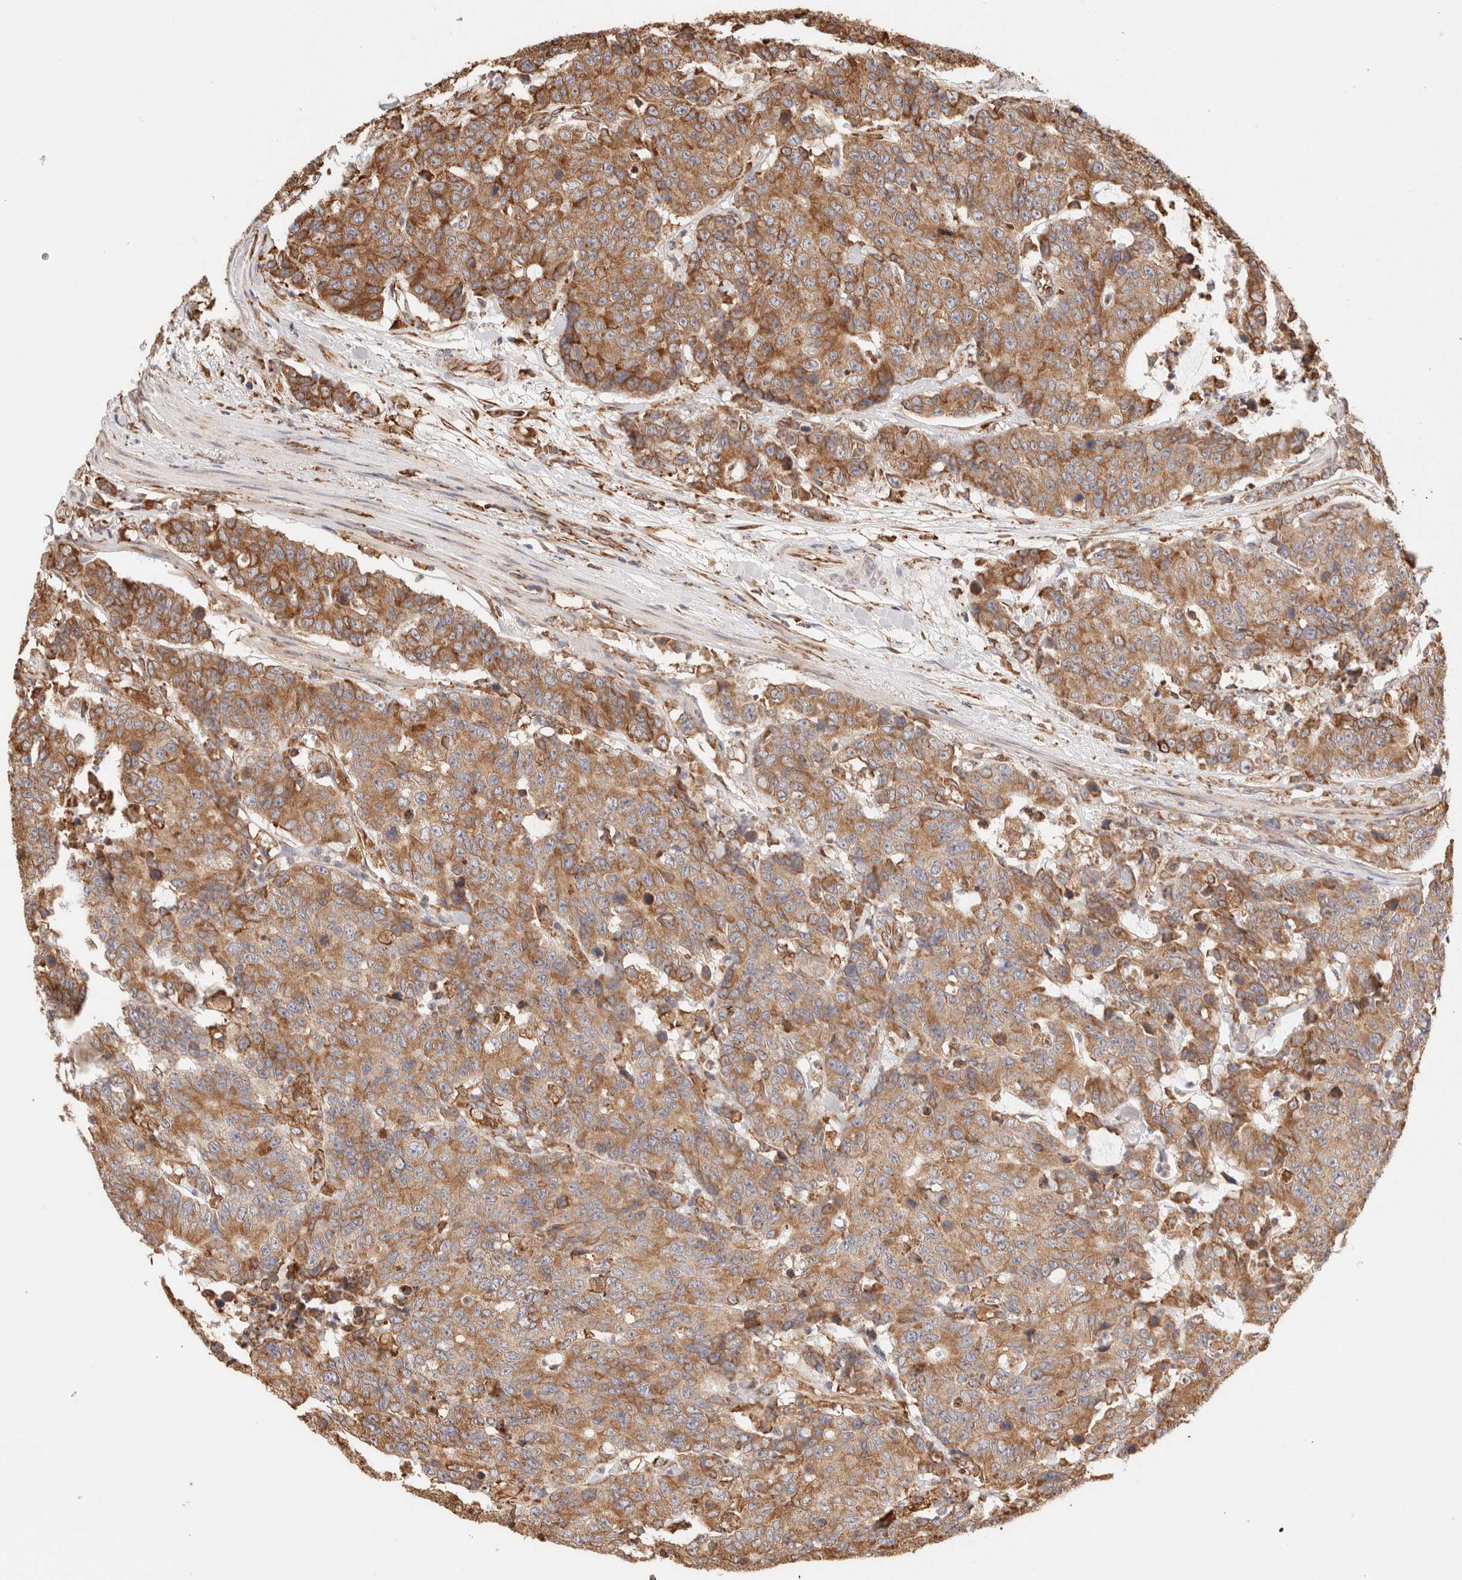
{"staining": {"intensity": "moderate", "quantity": ">75%", "location": "cytoplasmic/membranous"}, "tissue": "colorectal cancer", "cell_type": "Tumor cells", "image_type": "cancer", "snomed": [{"axis": "morphology", "description": "Adenocarcinoma, NOS"}, {"axis": "topography", "description": "Colon"}], "caption": "Moderate cytoplasmic/membranous protein expression is present in about >75% of tumor cells in colorectal cancer. (Stains: DAB in brown, nuclei in blue, Microscopy: brightfield microscopy at high magnification).", "gene": "FER", "patient": {"sex": "female", "age": 86}}